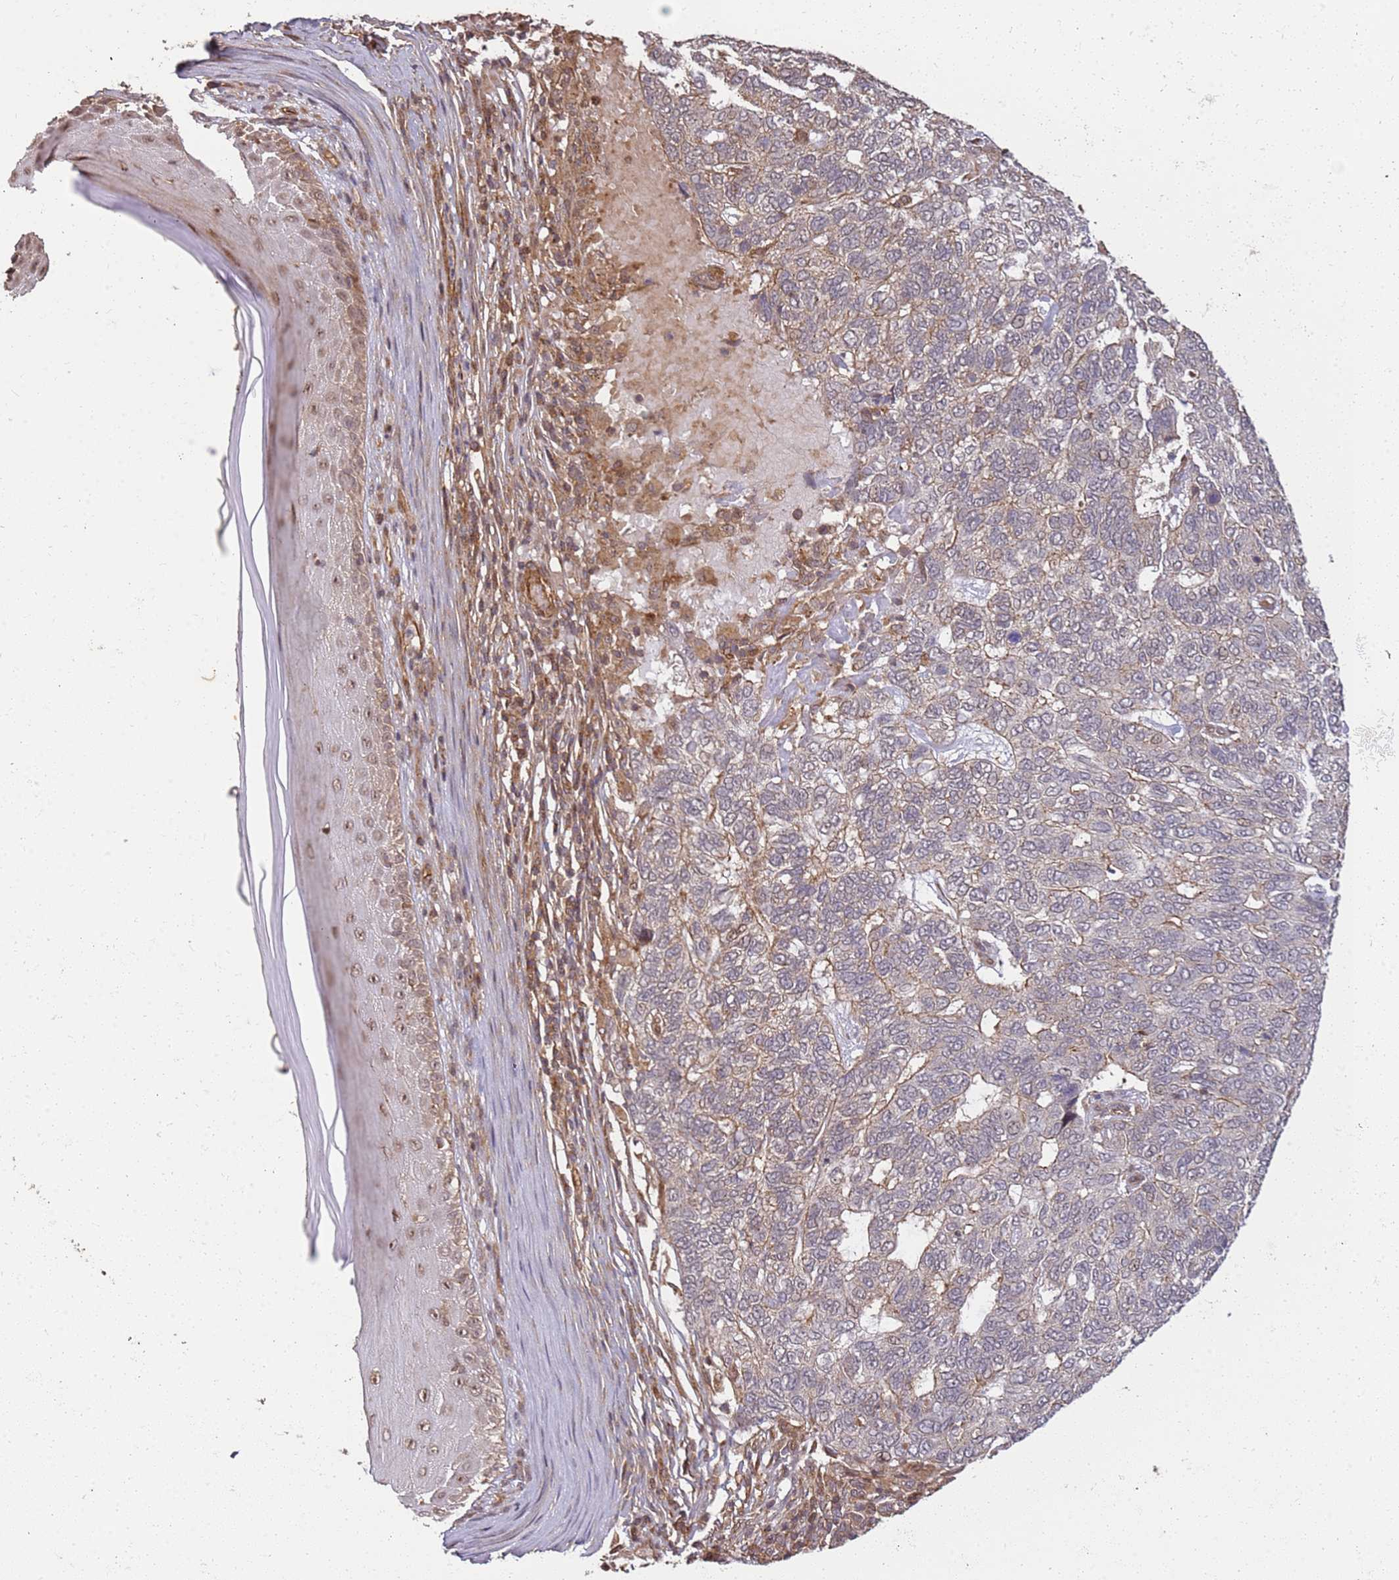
{"staining": {"intensity": "weak", "quantity": "25%-75%", "location": "cytoplasmic/membranous,nuclear"}, "tissue": "skin cancer", "cell_type": "Tumor cells", "image_type": "cancer", "snomed": [{"axis": "morphology", "description": "Basal cell carcinoma"}, {"axis": "topography", "description": "Skin"}], "caption": "A low amount of weak cytoplasmic/membranous and nuclear positivity is seen in about 25%-75% of tumor cells in skin basal cell carcinoma tissue. The staining is performed using DAB brown chromogen to label protein expression. The nuclei are counter-stained blue using hematoxylin.", "gene": "ST18", "patient": {"sex": "female", "age": 65}}